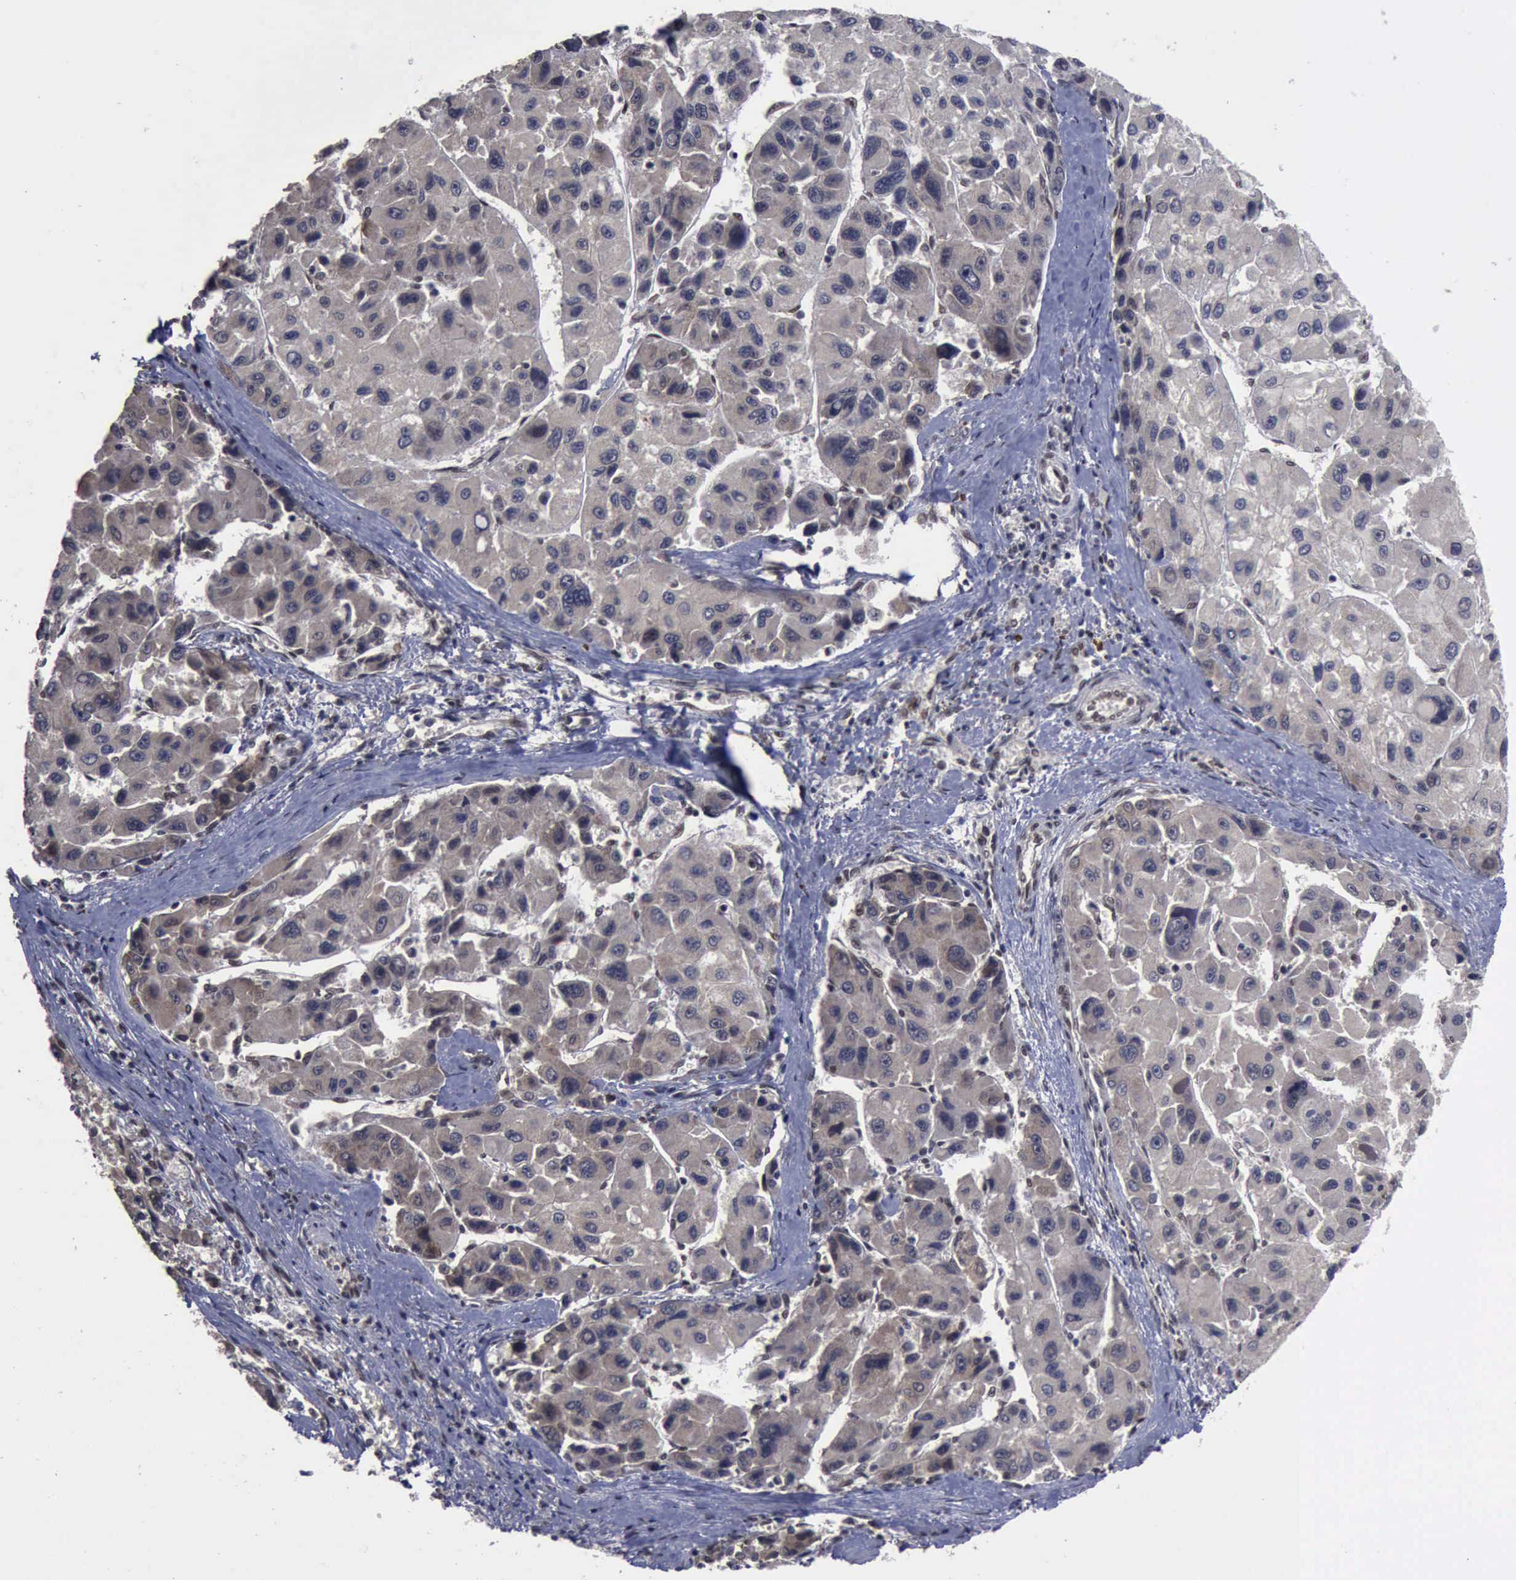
{"staining": {"intensity": "weak", "quantity": ">75%", "location": "cytoplasmic/membranous"}, "tissue": "liver cancer", "cell_type": "Tumor cells", "image_type": "cancer", "snomed": [{"axis": "morphology", "description": "Carcinoma, Hepatocellular, NOS"}, {"axis": "topography", "description": "Liver"}], "caption": "Immunohistochemical staining of liver cancer (hepatocellular carcinoma) displays weak cytoplasmic/membranous protein positivity in about >75% of tumor cells.", "gene": "RTCB", "patient": {"sex": "male", "age": 64}}